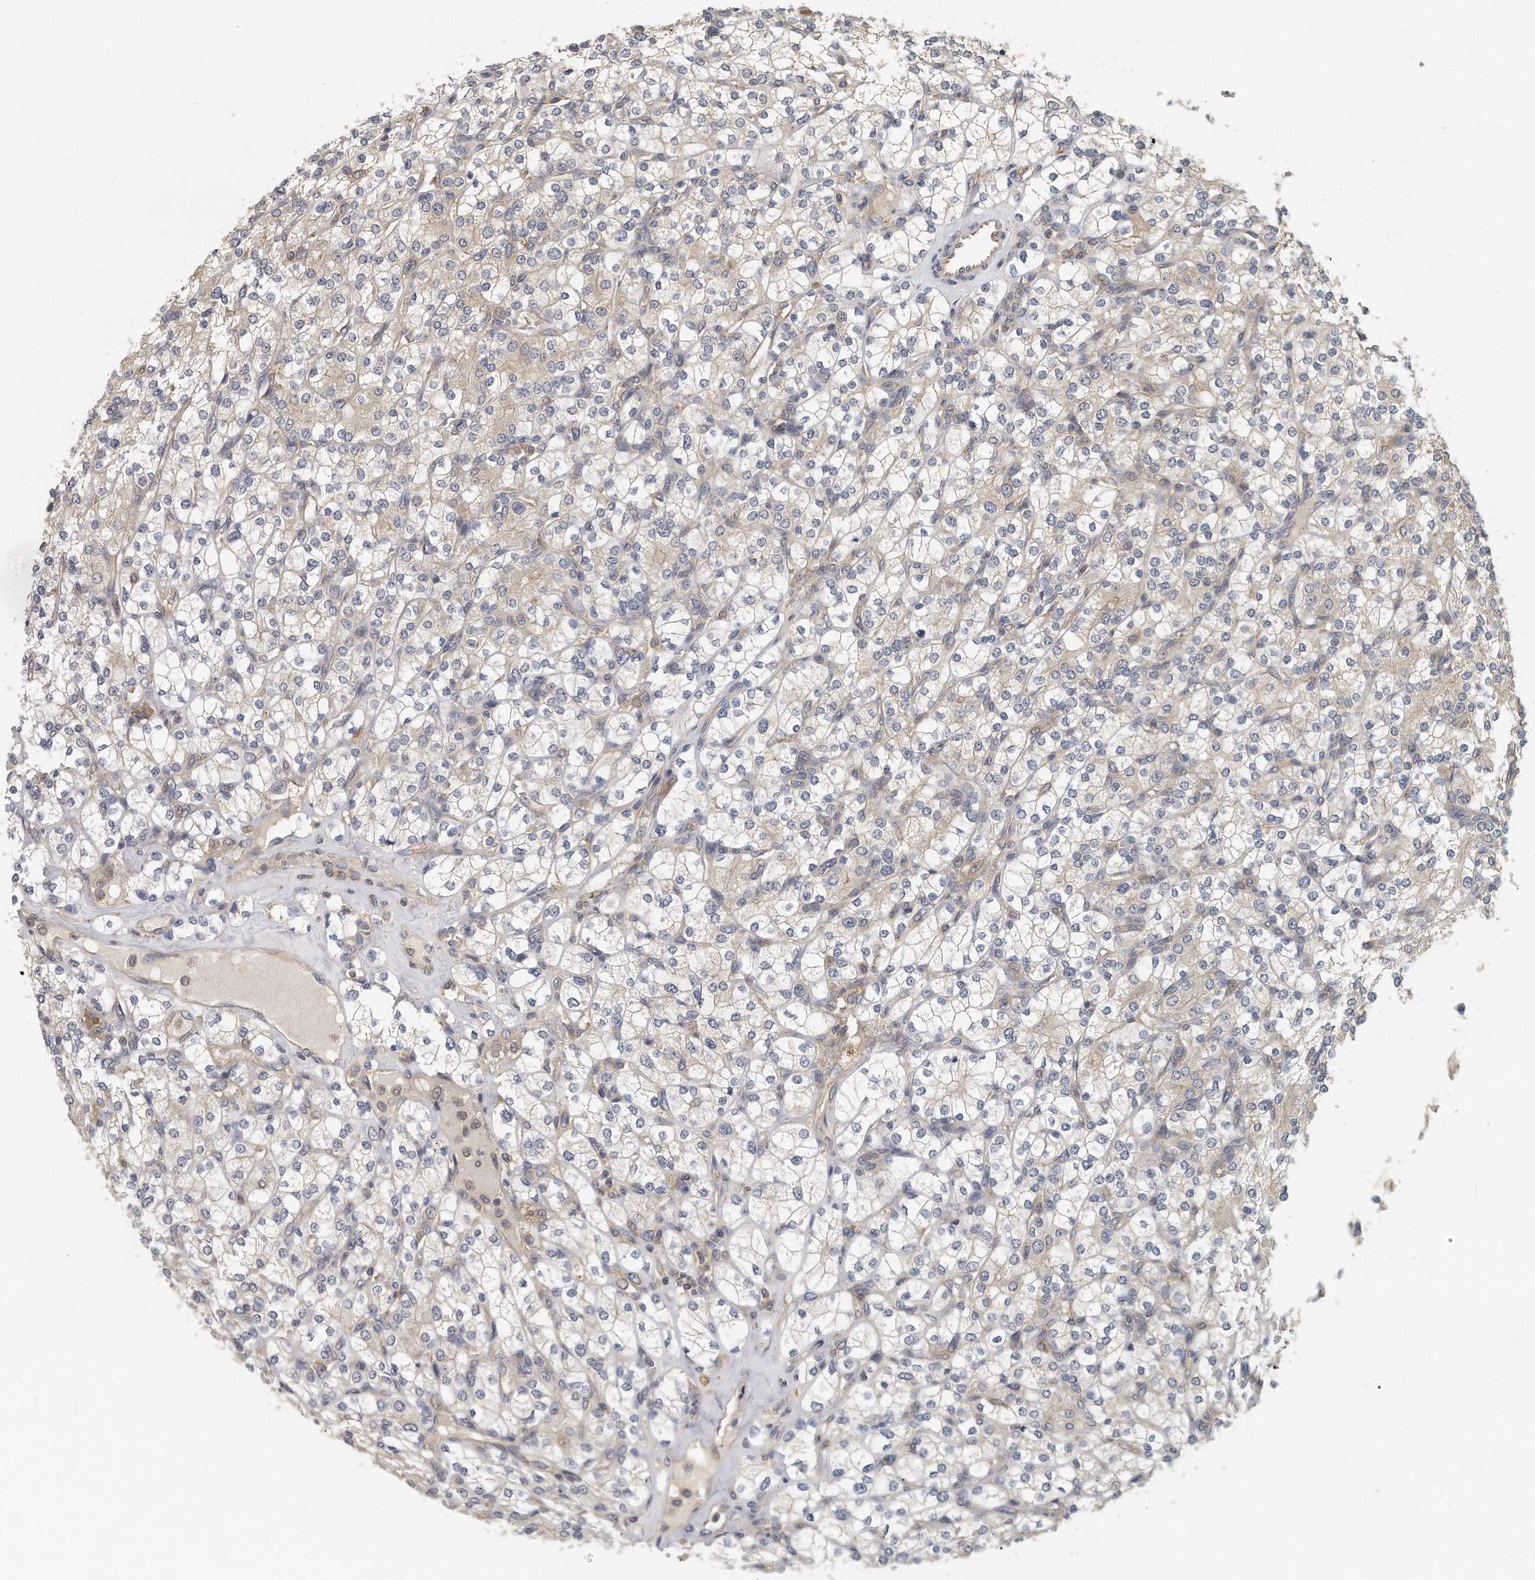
{"staining": {"intensity": "weak", "quantity": "<25%", "location": "cytoplasmic/membranous"}, "tissue": "renal cancer", "cell_type": "Tumor cells", "image_type": "cancer", "snomed": [{"axis": "morphology", "description": "Adenocarcinoma, NOS"}, {"axis": "topography", "description": "Kidney"}], "caption": "Renal cancer was stained to show a protein in brown. There is no significant positivity in tumor cells.", "gene": "EIF3I", "patient": {"sex": "male", "age": 77}}